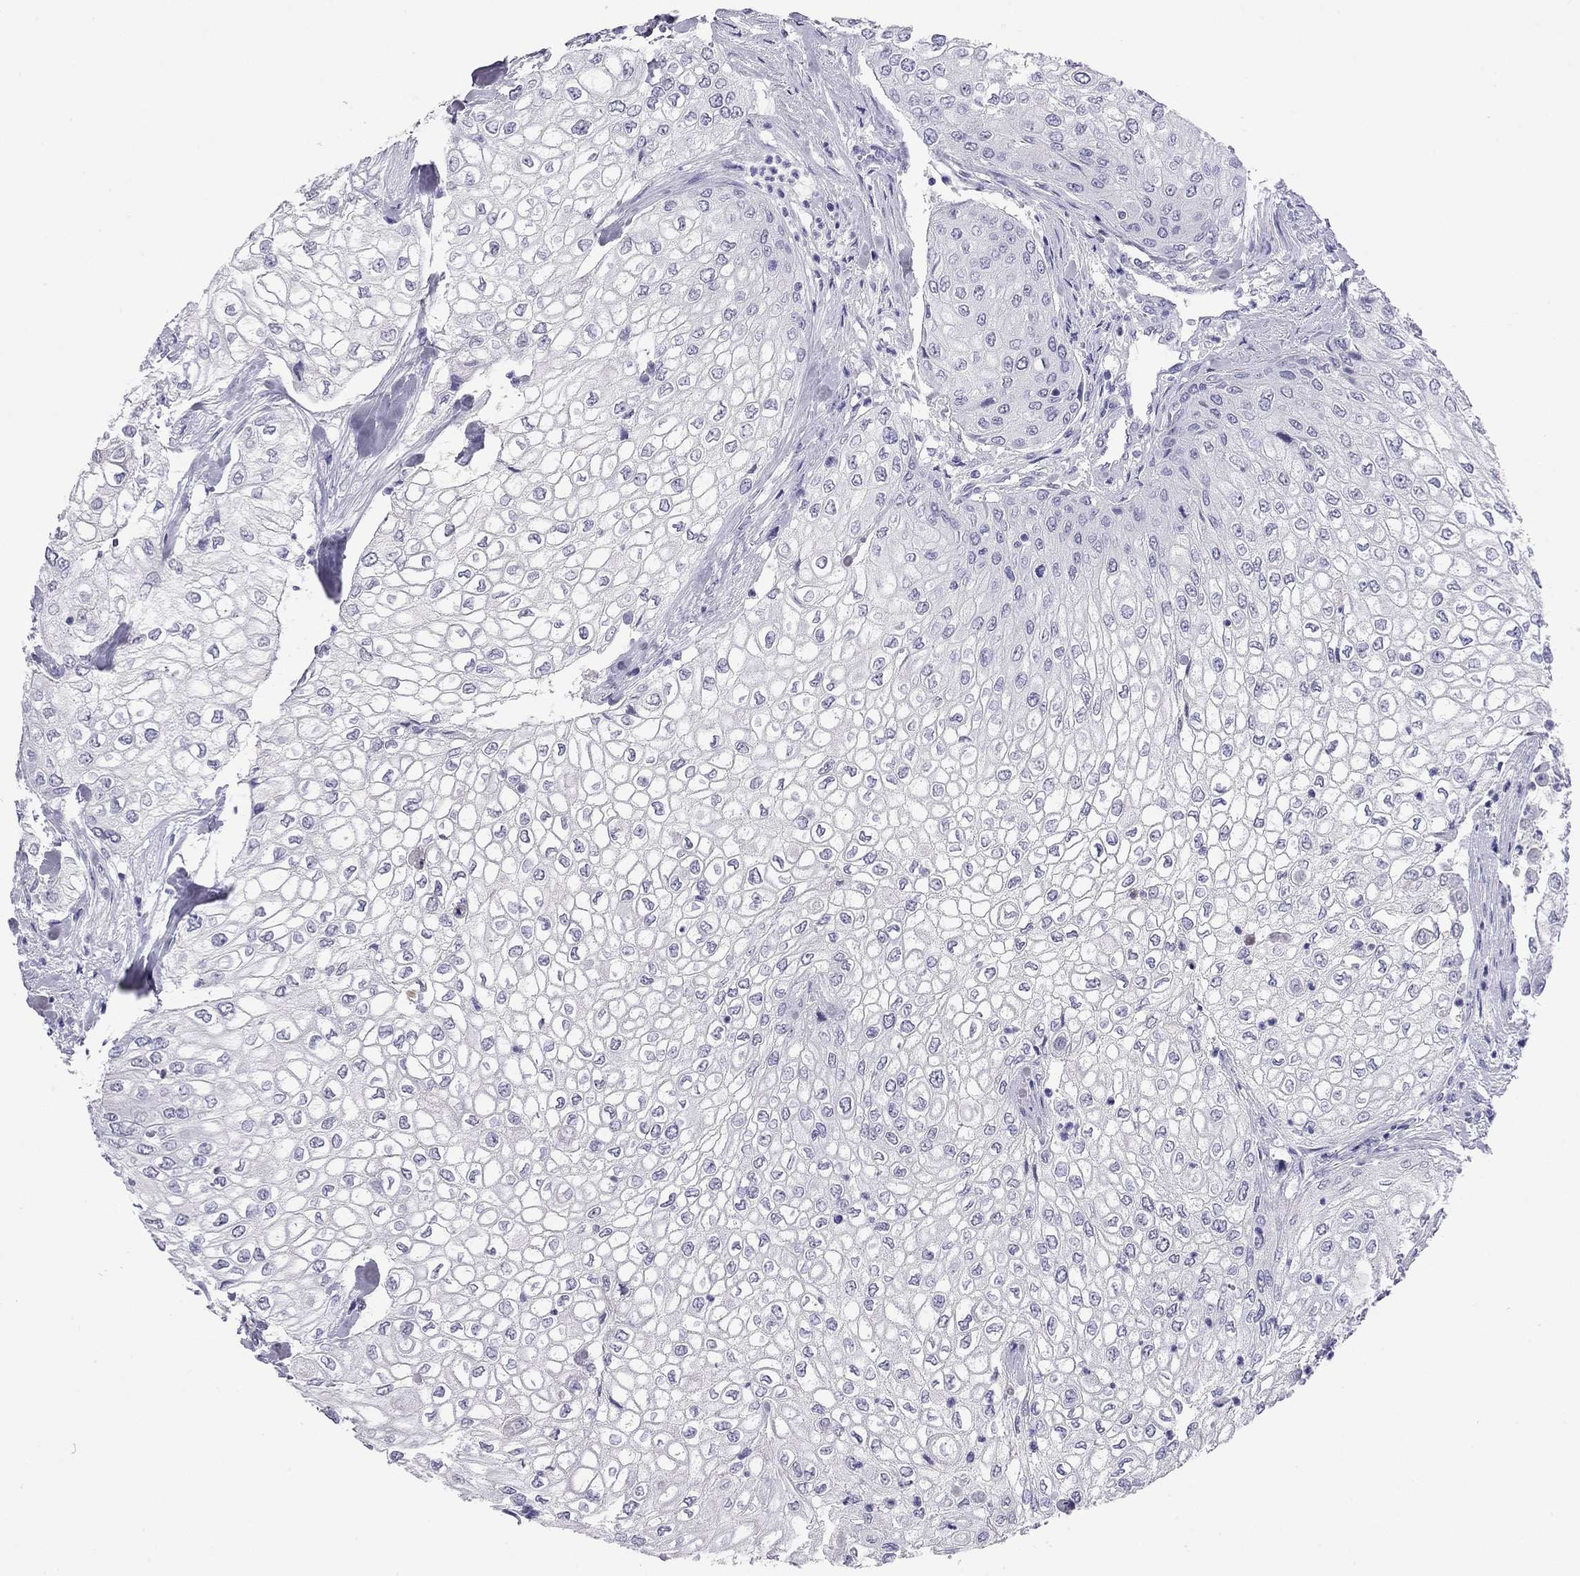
{"staining": {"intensity": "negative", "quantity": "none", "location": "none"}, "tissue": "urothelial cancer", "cell_type": "Tumor cells", "image_type": "cancer", "snomed": [{"axis": "morphology", "description": "Urothelial carcinoma, High grade"}, {"axis": "topography", "description": "Urinary bladder"}], "caption": "DAB (3,3'-diaminobenzidine) immunohistochemical staining of urothelial carcinoma (high-grade) reveals no significant expression in tumor cells.", "gene": "ODF4", "patient": {"sex": "male", "age": 62}}